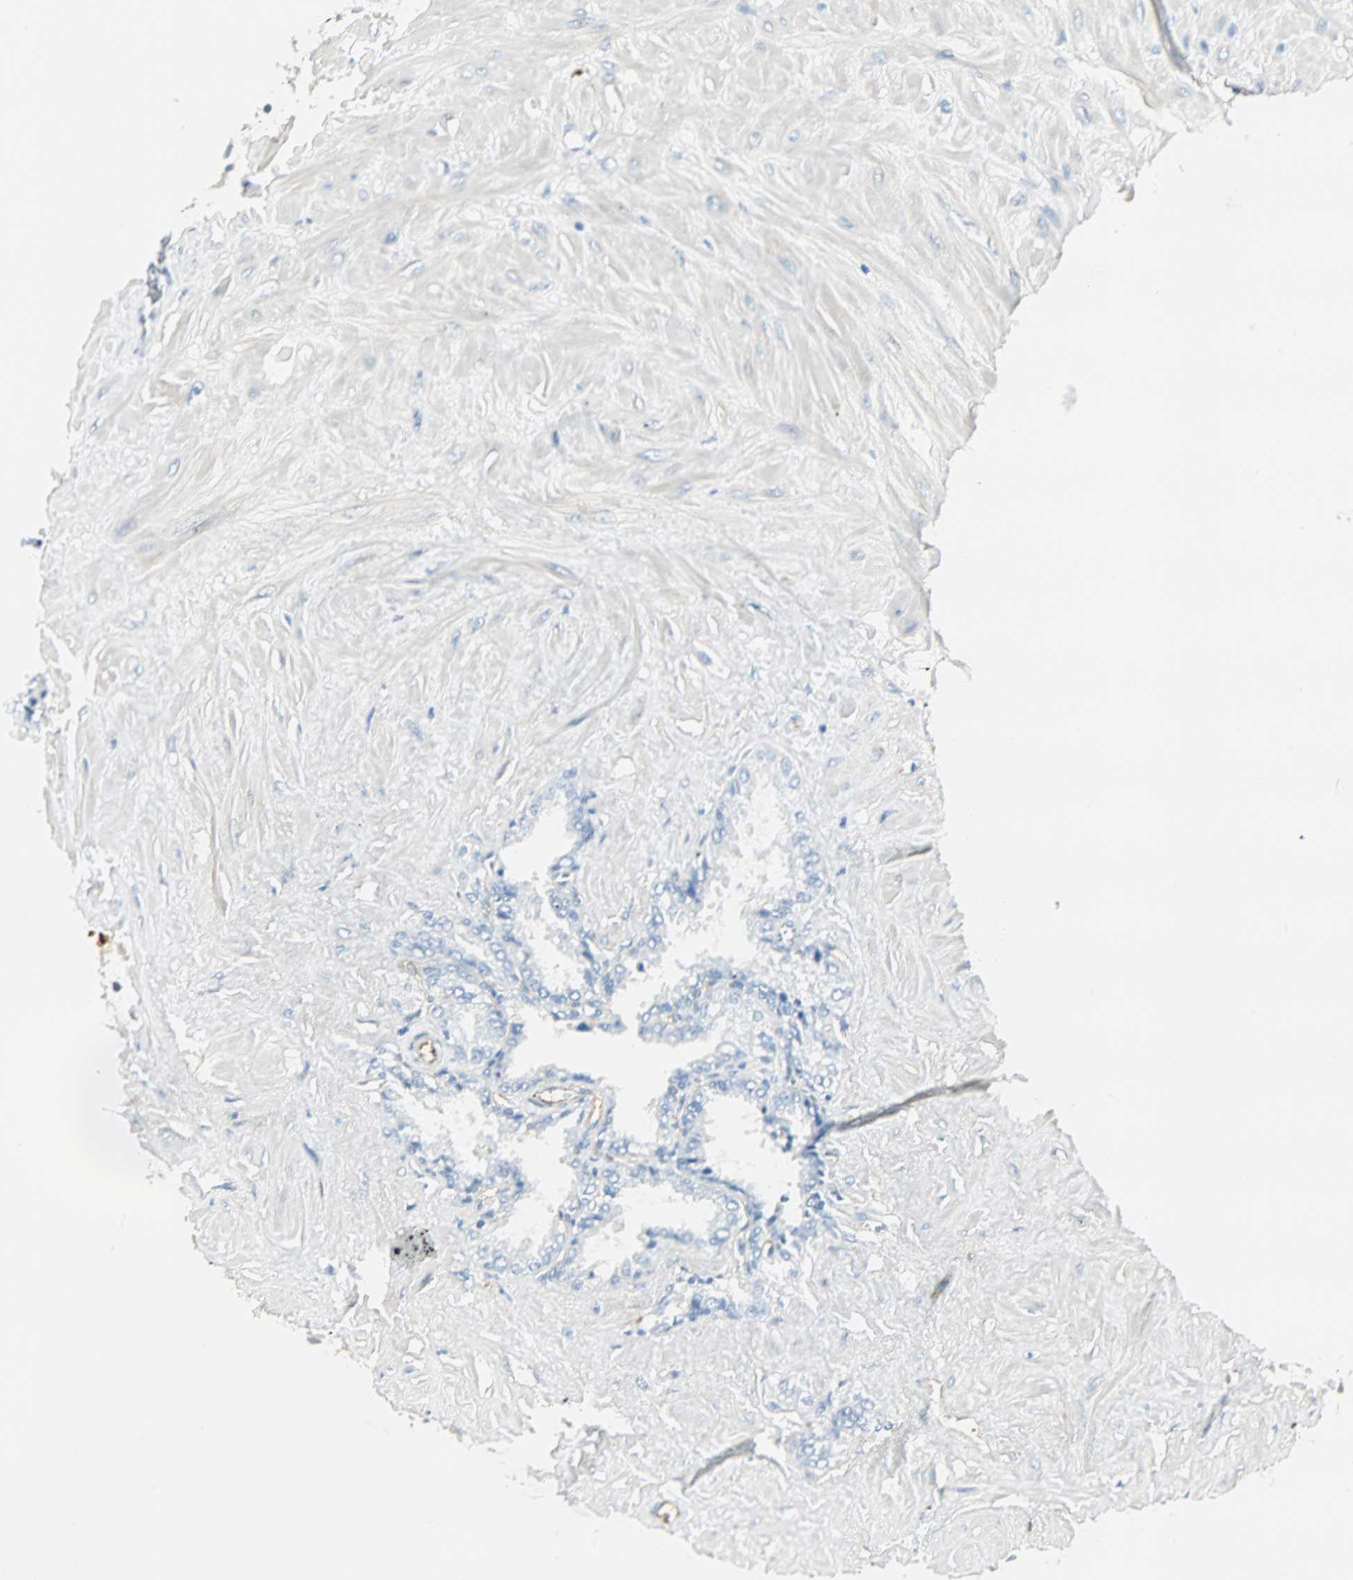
{"staining": {"intensity": "weak", "quantity": "25%-75%", "location": "cytoplasmic/membranous"}, "tissue": "seminal vesicle", "cell_type": "Glandular cells", "image_type": "normal", "snomed": [{"axis": "morphology", "description": "Normal tissue, NOS"}, {"axis": "topography", "description": "Seminal veicle"}], "caption": "Glandular cells display low levels of weak cytoplasmic/membranous positivity in about 25%-75% of cells in unremarkable human seminal vesicle. The protein of interest is stained brown, and the nuclei are stained in blue (DAB (3,3'-diaminobenzidine) IHC with brightfield microscopy, high magnification).", "gene": "VPS9D1", "patient": {"sex": "male", "age": 46}}